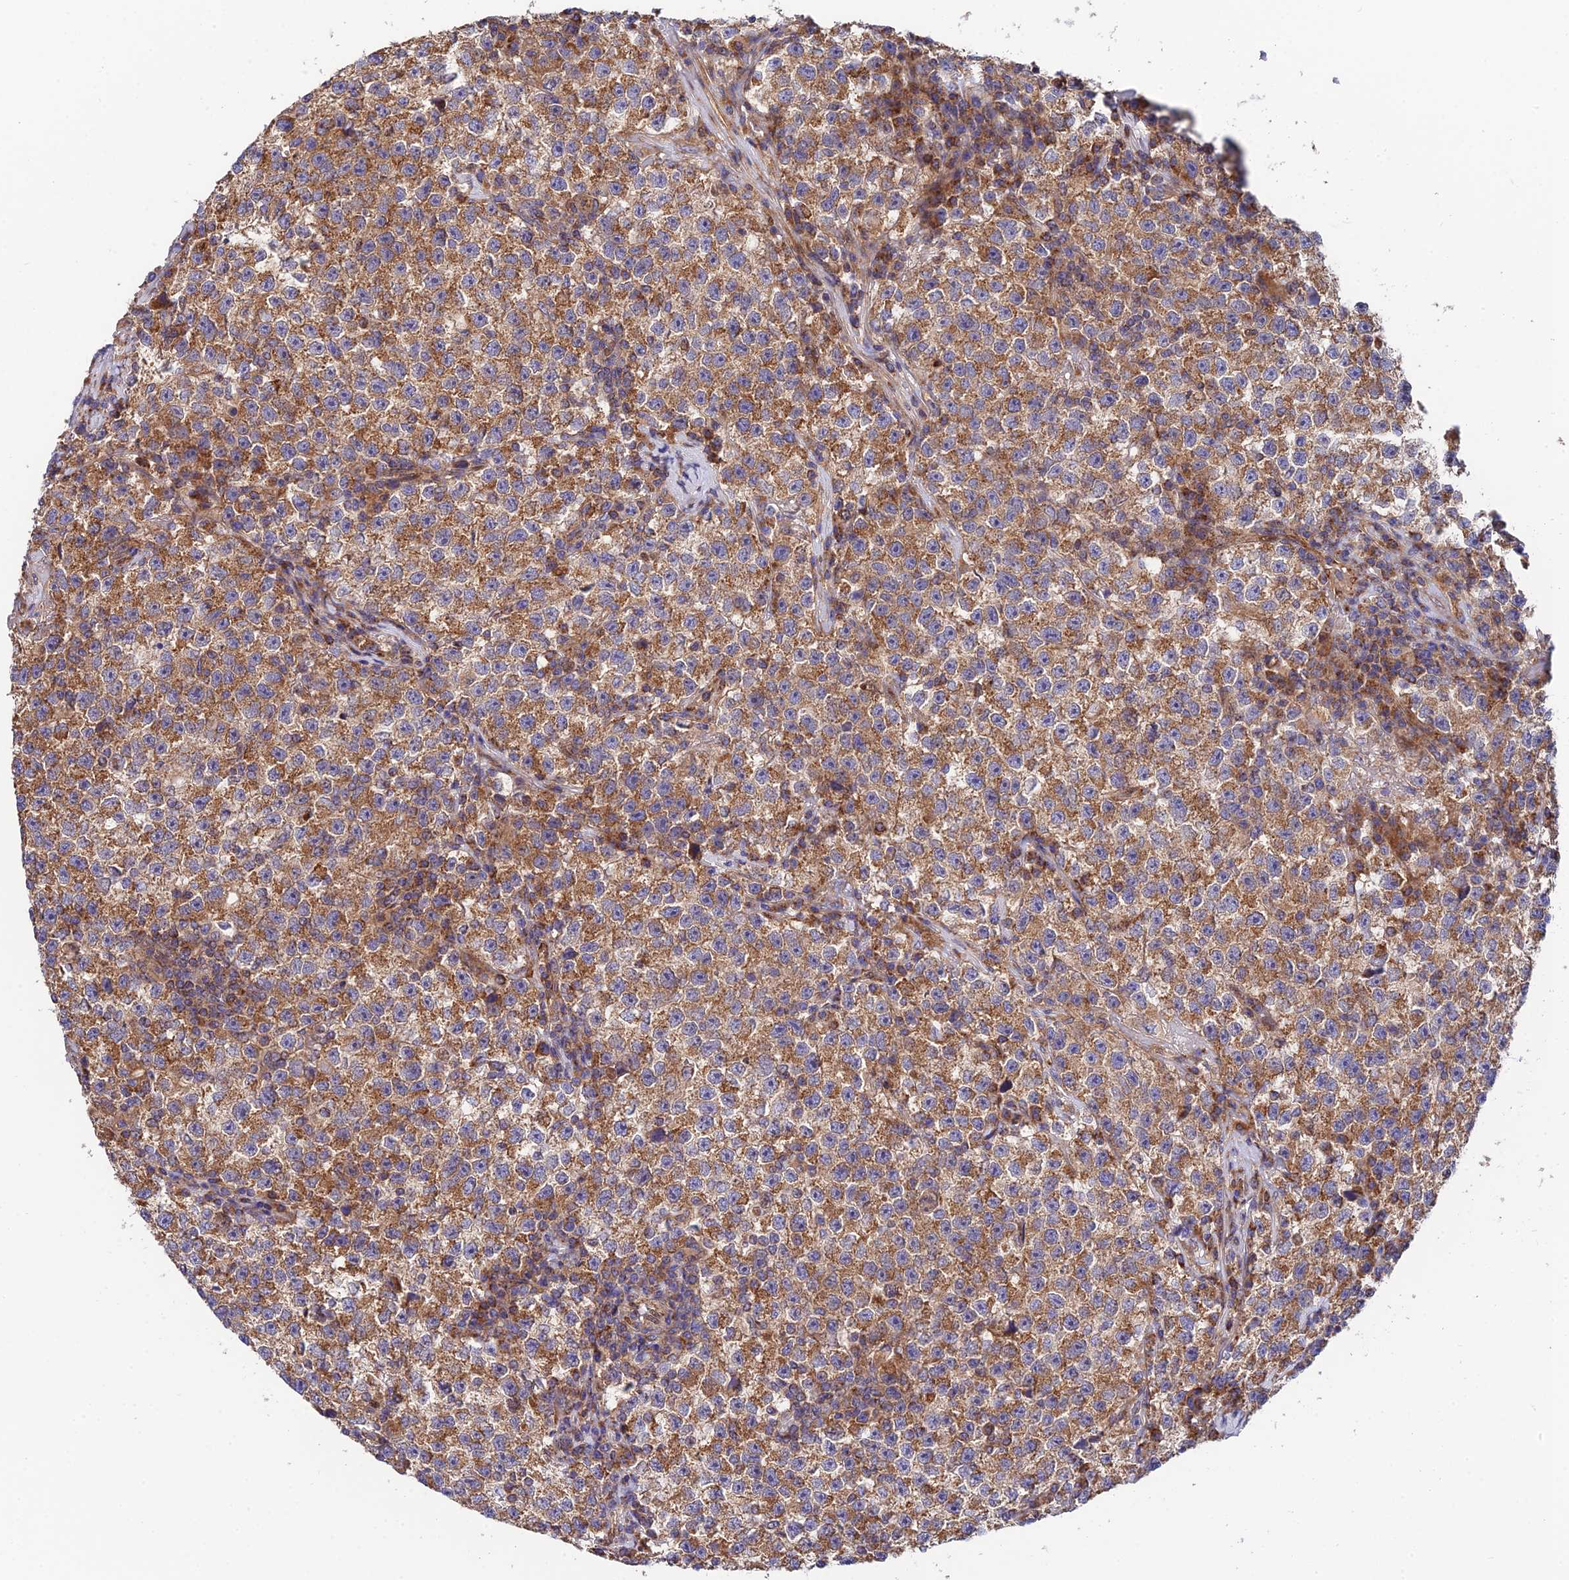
{"staining": {"intensity": "moderate", "quantity": ">75%", "location": "cytoplasmic/membranous"}, "tissue": "testis cancer", "cell_type": "Tumor cells", "image_type": "cancer", "snomed": [{"axis": "morphology", "description": "Seminoma, NOS"}, {"axis": "topography", "description": "Testis"}], "caption": "Testis seminoma was stained to show a protein in brown. There is medium levels of moderate cytoplasmic/membranous positivity in approximately >75% of tumor cells. Using DAB (brown) and hematoxylin (blue) stains, captured at high magnification using brightfield microscopy.", "gene": "PODNL1", "patient": {"sex": "male", "age": 22}}